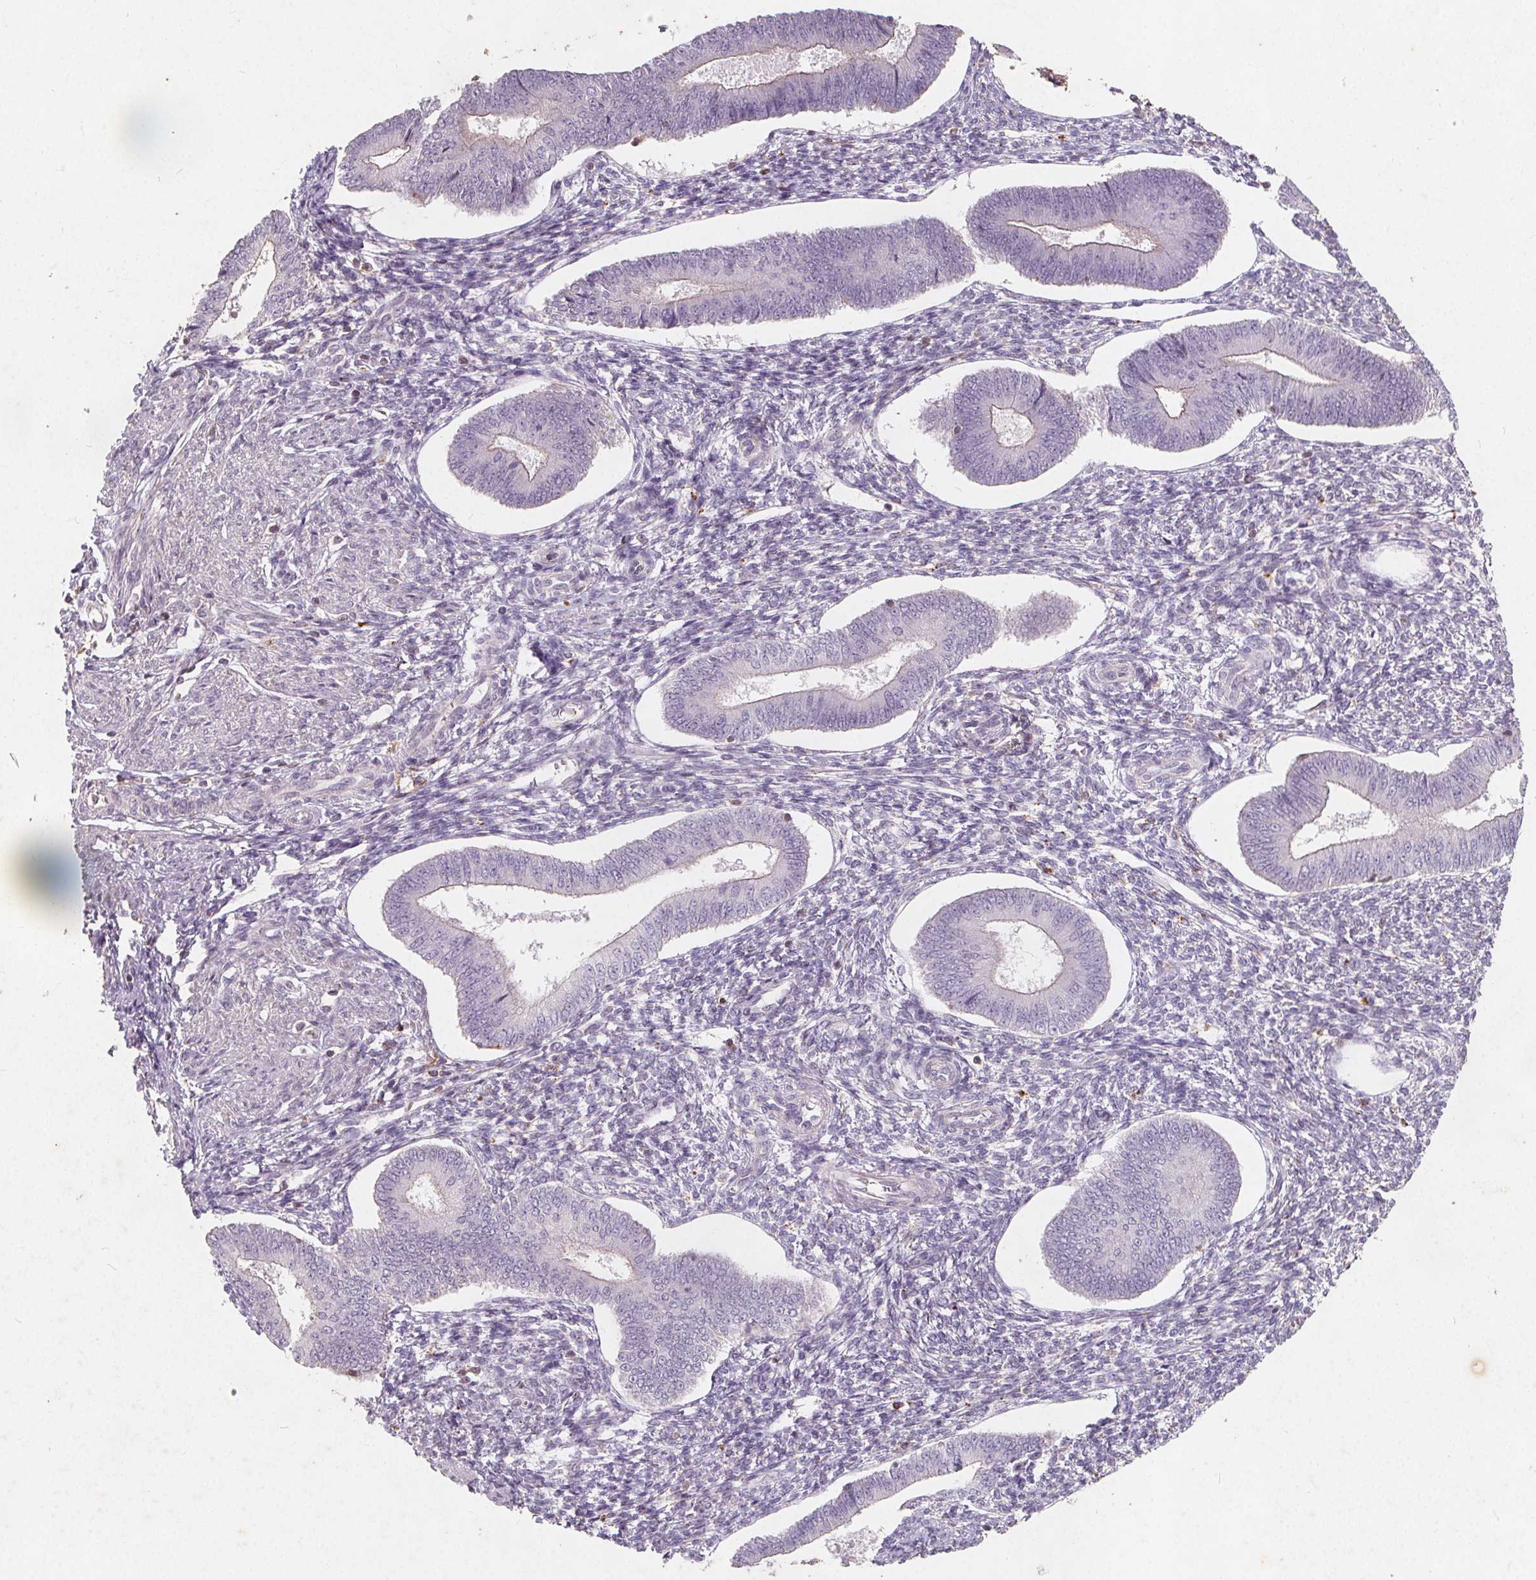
{"staining": {"intensity": "negative", "quantity": "none", "location": "none"}, "tissue": "endometrium", "cell_type": "Cells in endometrial stroma", "image_type": "normal", "snomed": [{"axis": "morphology", "description": "Normal tissue, NOS"}, {"axis": "topography", "description": "Endometrium"}], "caption": "Immunohistochemistry (IHC) photomicrograph of unremarkable endometrium: endometrium stained with DAB (3,3'-diaminobenzidine) shows no significant protein staining in cells in endometrial stroma.", "gene": "C19orf84", "patient": {"sex": "female", "age": 42}}